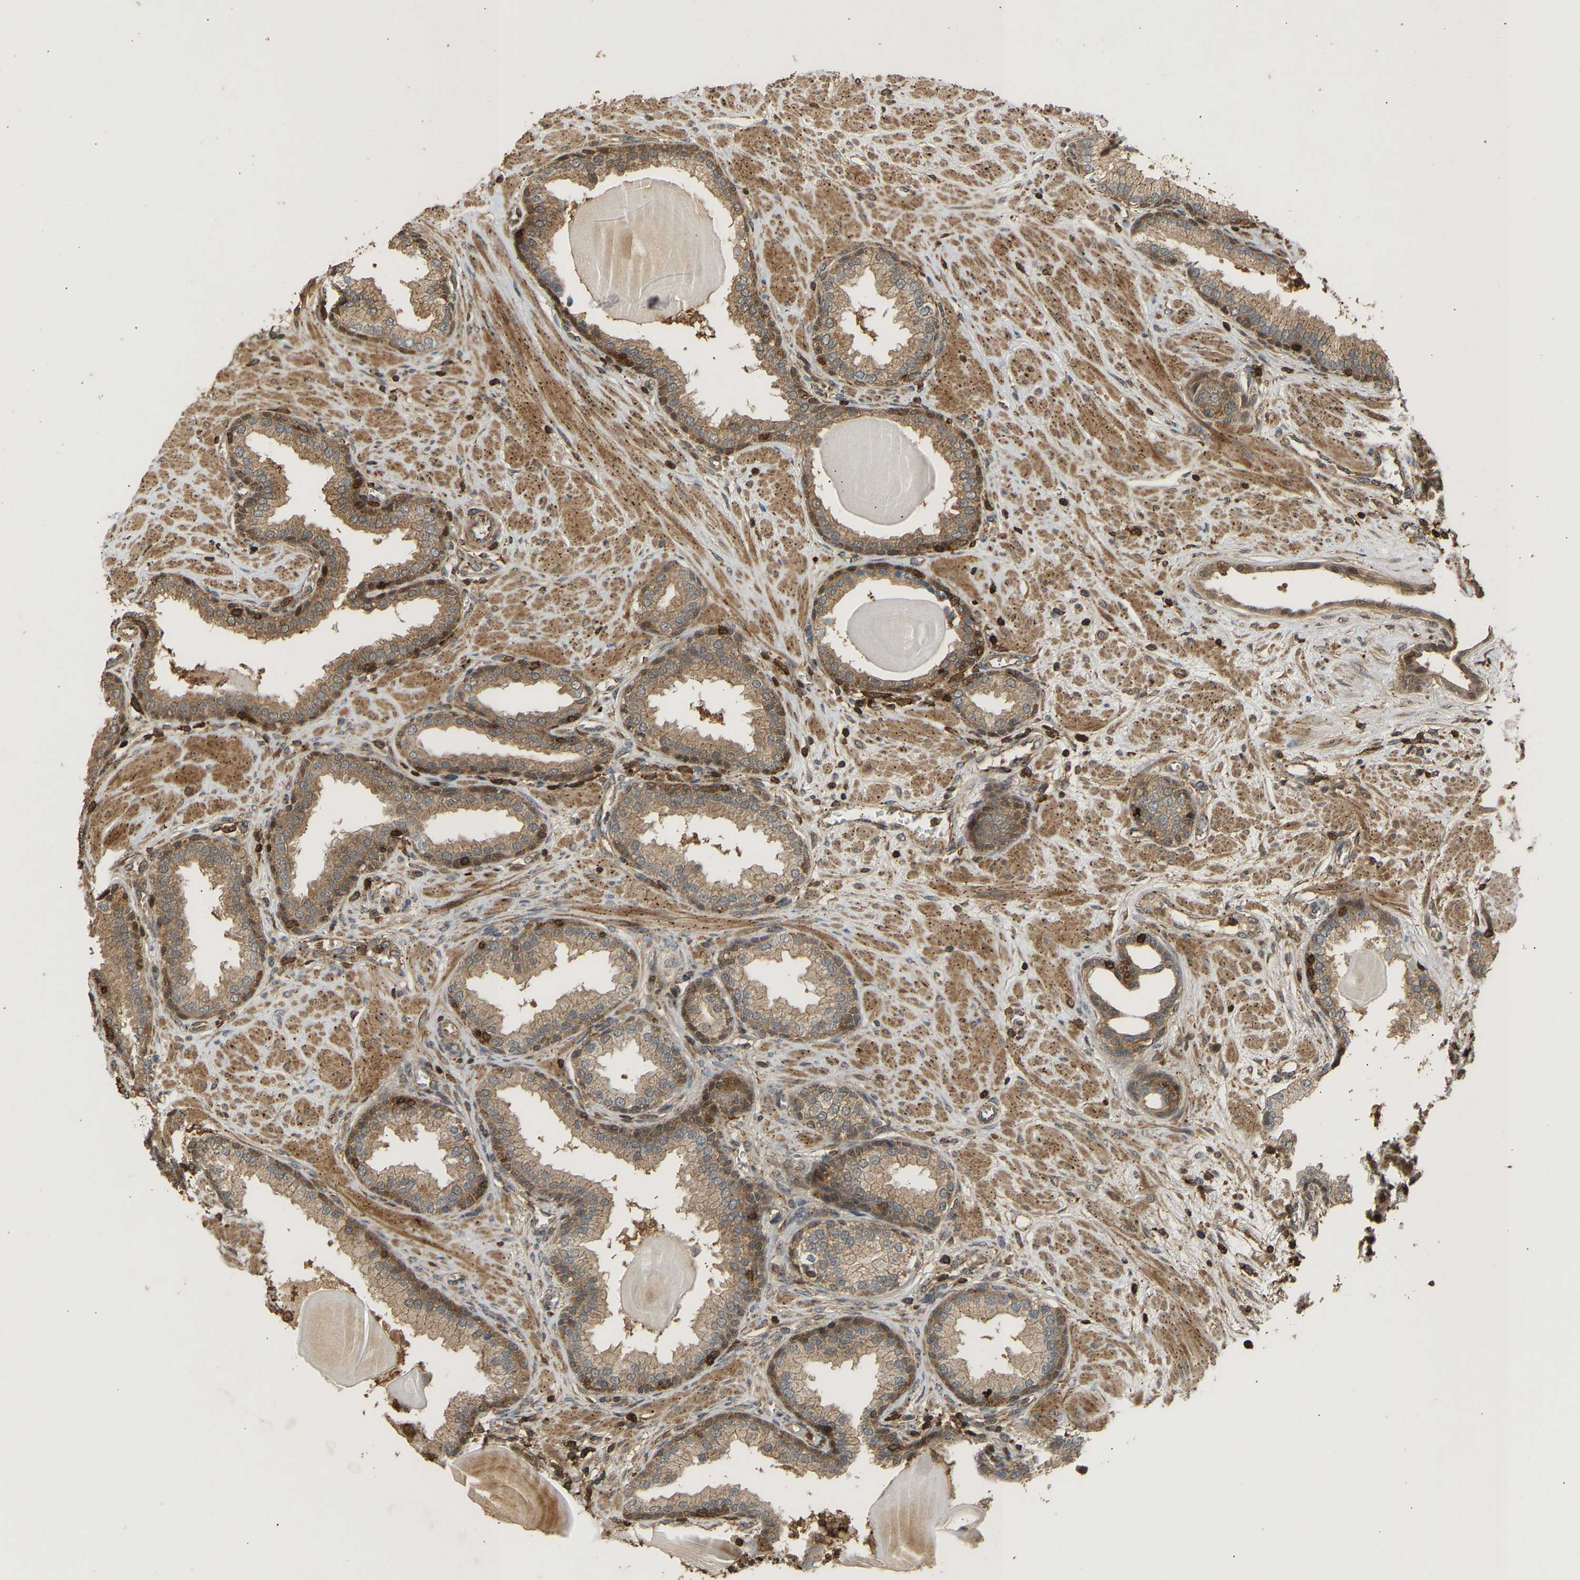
{"staining": {"intensity": "moderate", "quantity": ">75%", "location": "cytoplasmic/membranous"}, "tissue": "prostate", "cell_type": "Glandular cells", "image_type": "normal", "snomed": [{"axis": "morphology", "description": "Normal tissue, NOS"}, {"axis": "topography", "description": "Prostate"}], "caption": "Protein staining of normal prostate shows moderate cytoplasmic/membranous staining in approximately >75% of glandular cells. The staining was performed using DAB, with brown indicating positive protein expression. Nuclei are stained blue with hematoxylin.", "gene": "ENSG00000282218", "patient": {"sex": "male", "age": 51}}